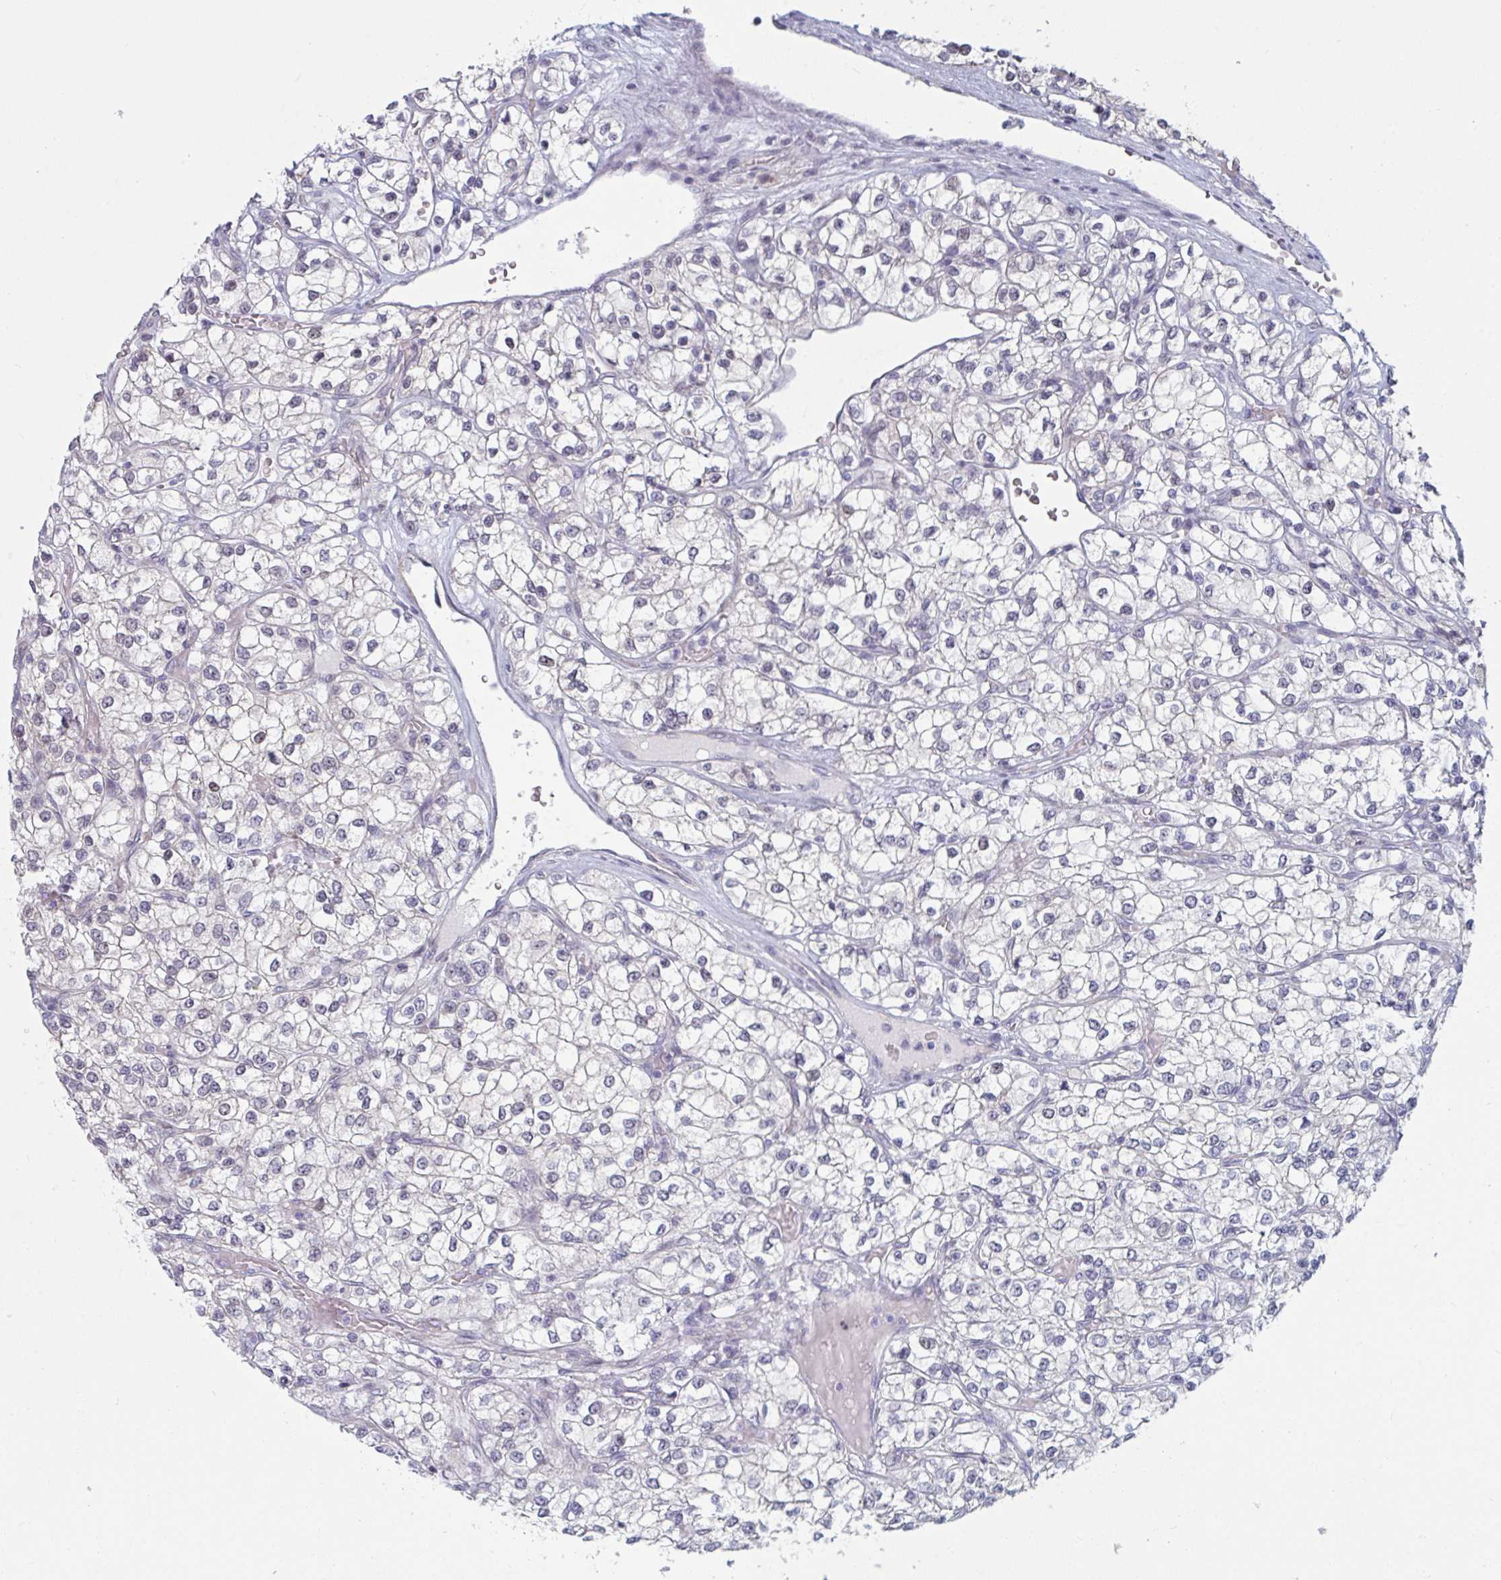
{"staining": {"intensity": "negative", "quantity": "none", "location": "none"}, "tissue": "renal cancer", "cell_type": "Tumor cells", "image_type": "cancer", "snomed": [{"axis": "morphology", "description": "Adenocarcinoma, NOS"}, {"axis": "topography", "description": "Kidney"}], "caption": "DAB (3,3'-diaminobenzidine) immunohistochemical staining of human renal cancer (adenocarcinoma) demonstrates no significant positivity in tumor cells.", "gene": "FOXA1", "patient": {"sex": "male", "age": 80}}